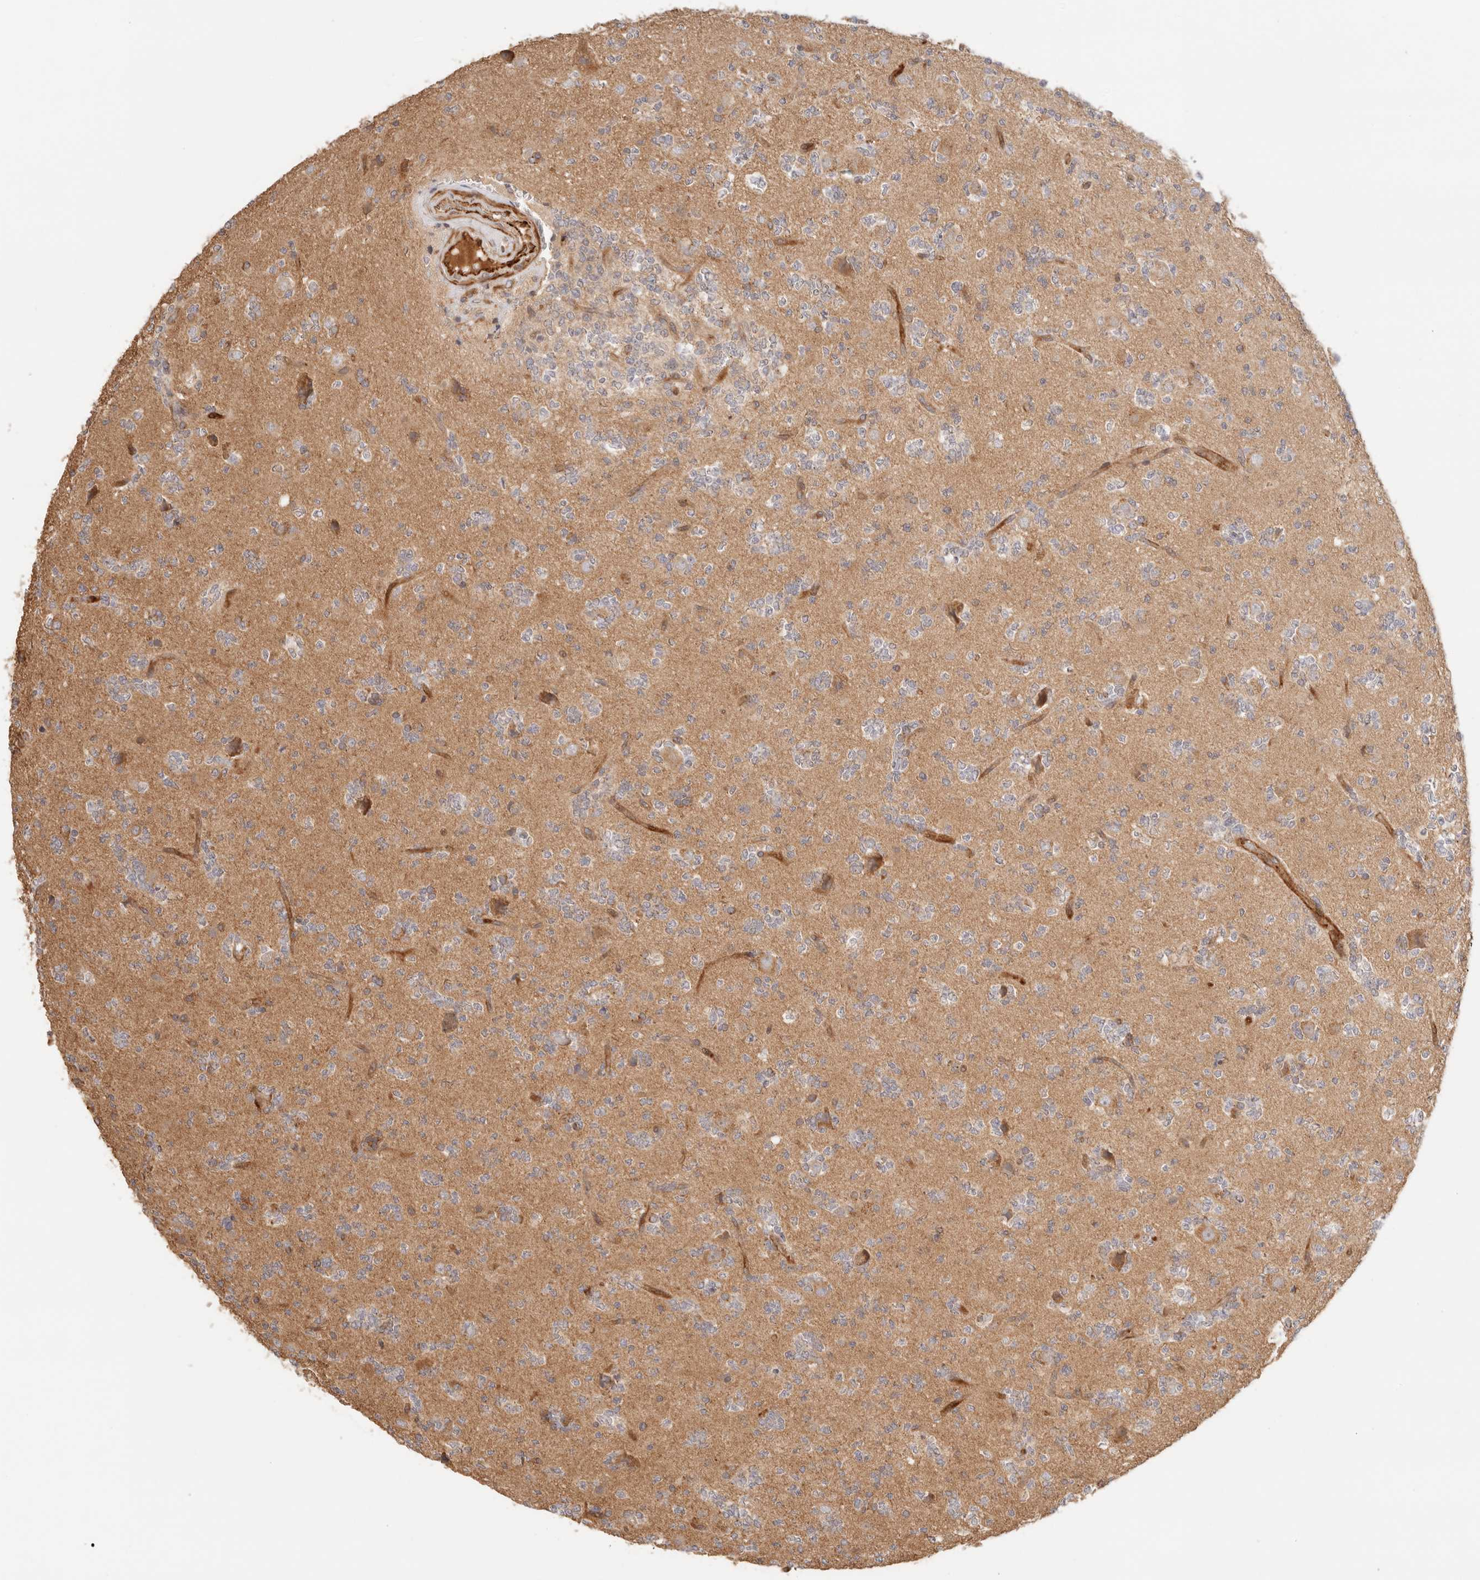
{"staining": {"intensity": "negative", "quantity": "none", "location": "none"}, "tissue": "glioma", "cell_type": "Tumor cells", "image_type": "cancer", "snomed": [{"axis": "morphology", "description": "Glioma, malignant, High grade"}, {"axis": "topography", "description": "Brain"}], "caption": "The histopathology image exhibits no significant expression in tumor cells of glioma. The staining is performed using DAB brown chromogen with nuclei counter-stained in using hematoxylin.", "gene": "IL1R2", "patient": {"sex": "female", "age": 62}}